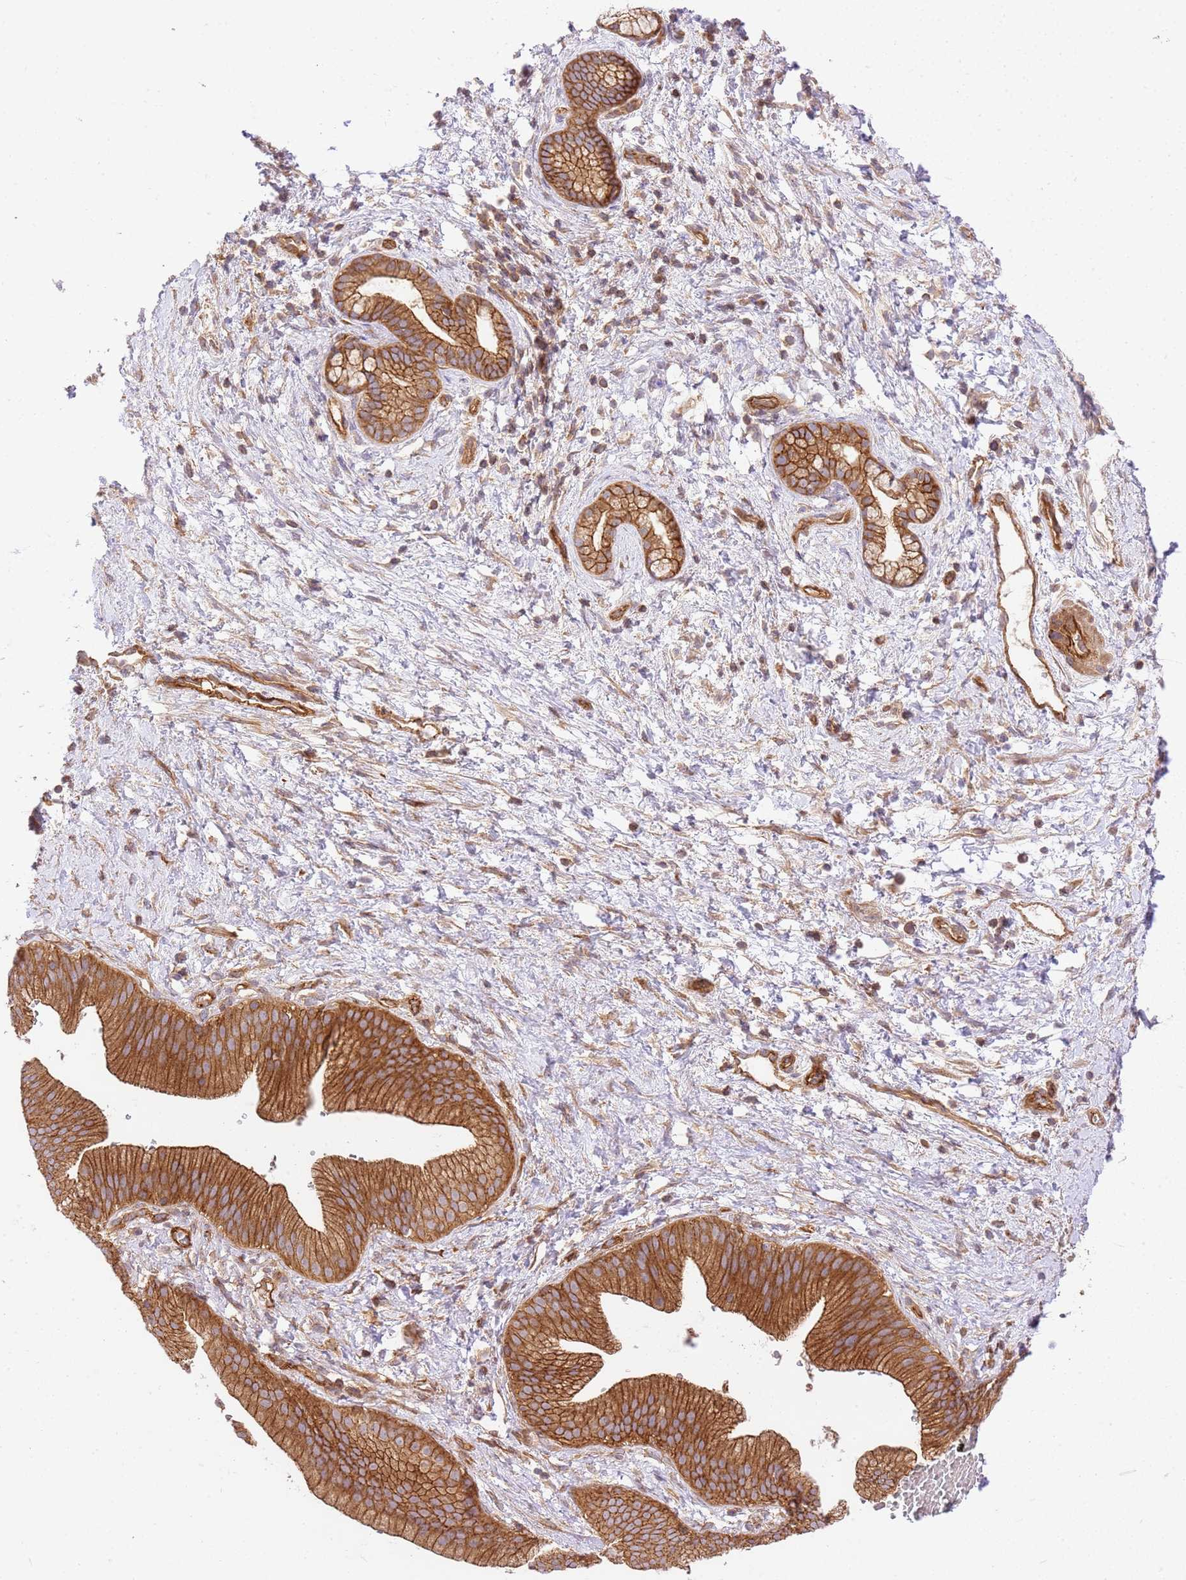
{"staining": {"intensity": "strong", "quantity": ">75%", "location": "cytoplasmic/membranous"}, "tissue": "pancreatic cancer", "cell_type": "Tumor cells", "image_type": "cancer", "snomed": [{"axis": "morphology", "description": "Adenocarcinoma, NOS"}, {"axis": "topography", "description": "Pancreas"}], "caption": "Protein expression analysis of pancreatic cancer (adenocarcinoma) displays strong cytoplasmic/membranous positivity in about >75% of tumor cells.", "gene": "EFCAB8", "patient": {"sex": "male", "age": 68}}